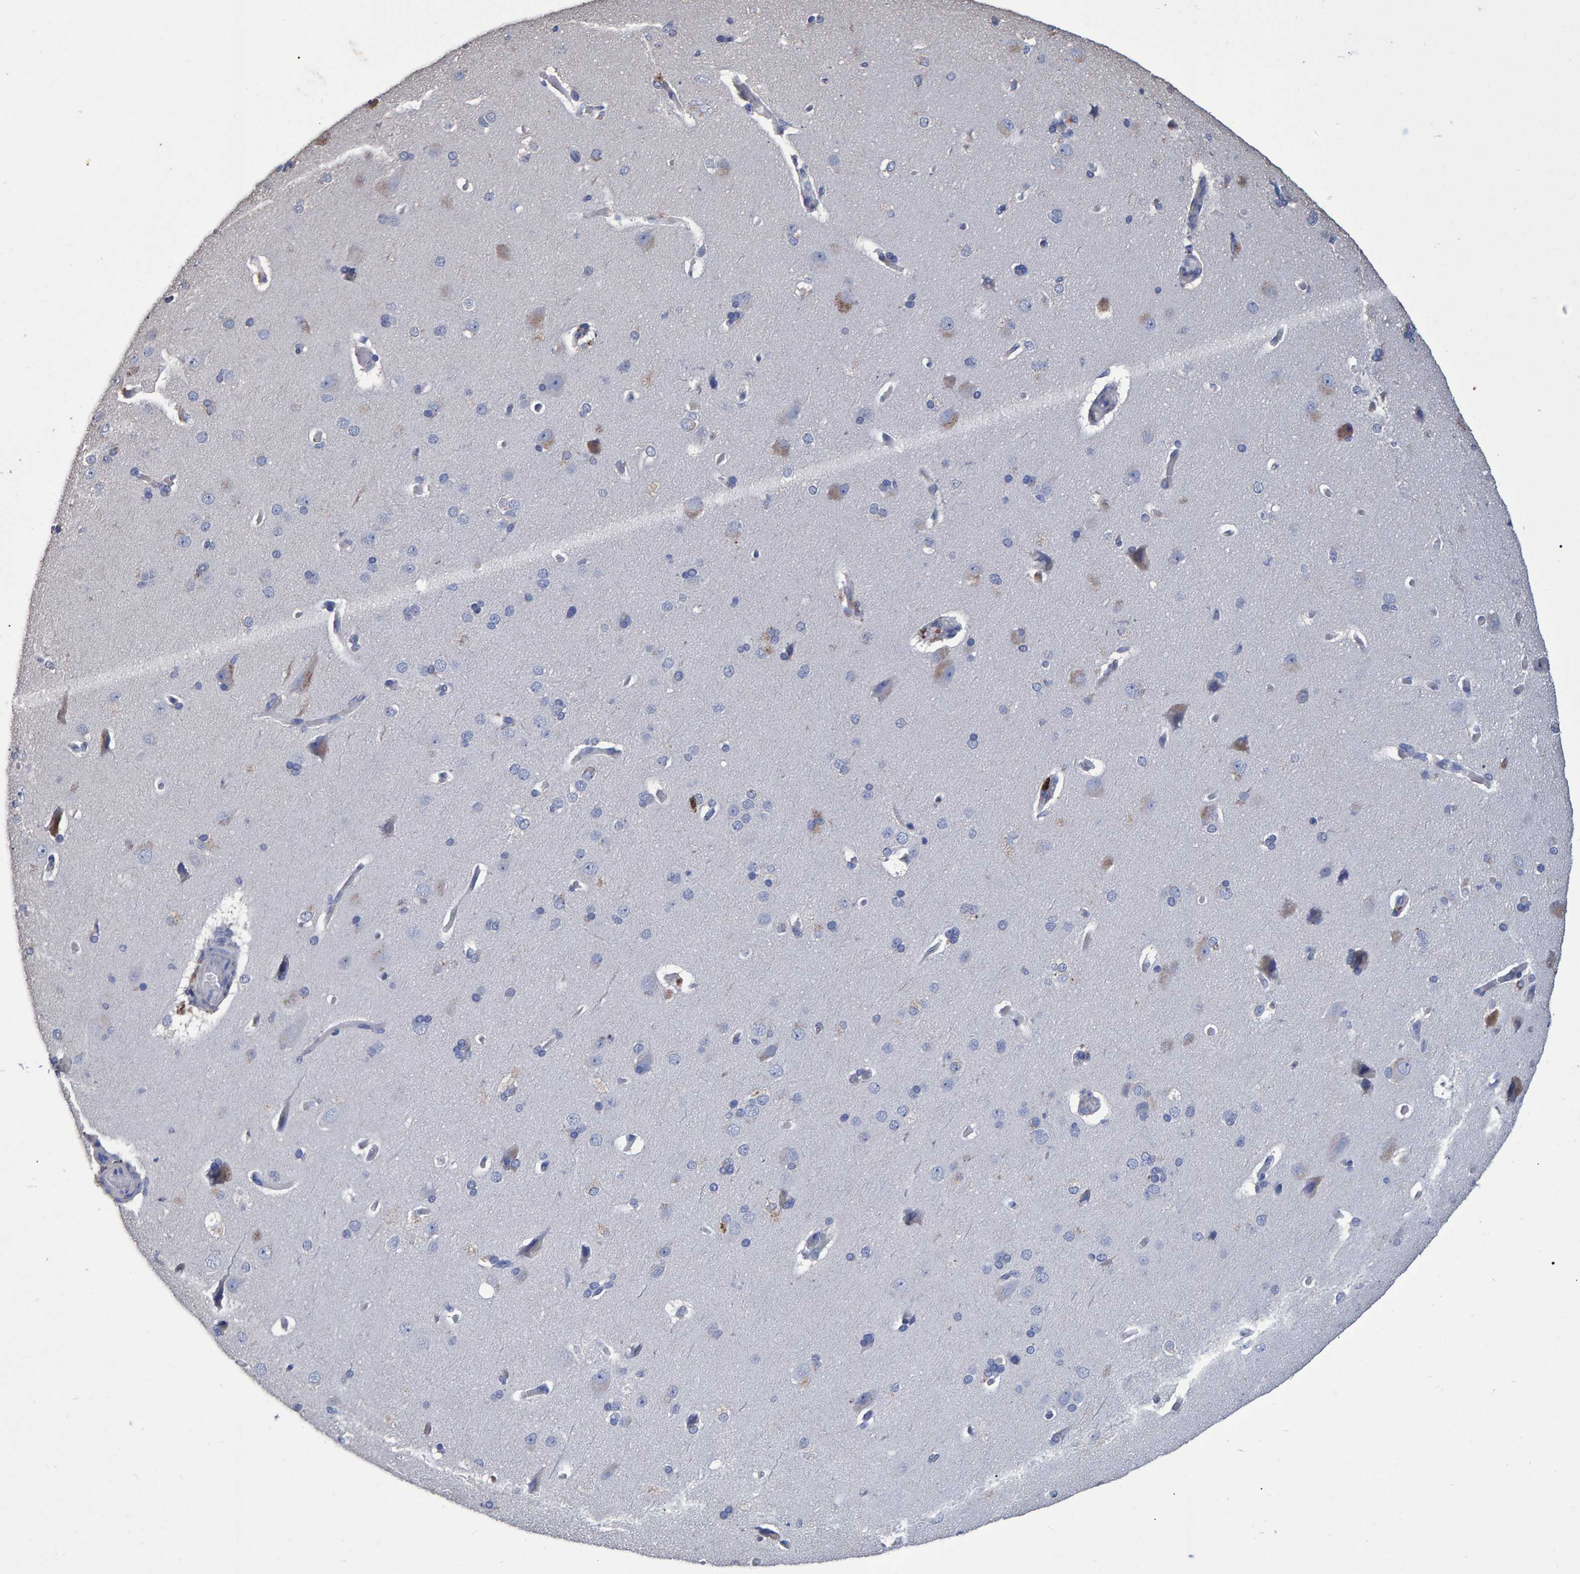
{"staining": {"intensity": "negative", "quantity": "none", "location": "none"}, "tissue": "cerebral cortex", "cell_type": "Endothelial cells", "image_type": "normal", "snomed": [{"axis": "morphology", "description": "Normal tissue, NOS"}, {"axis": "topography", "description": "Cerebral cortex"}], "caption": "This micrograph is of unremarkable cerebral cortex stained with immunohistochemistry to label a protein in brown with the nuclei are counter-stained blue. There is no expression in endothelial cells.", "gene": "HEMGN", "patient": {"sex": "male", "age": 62}}